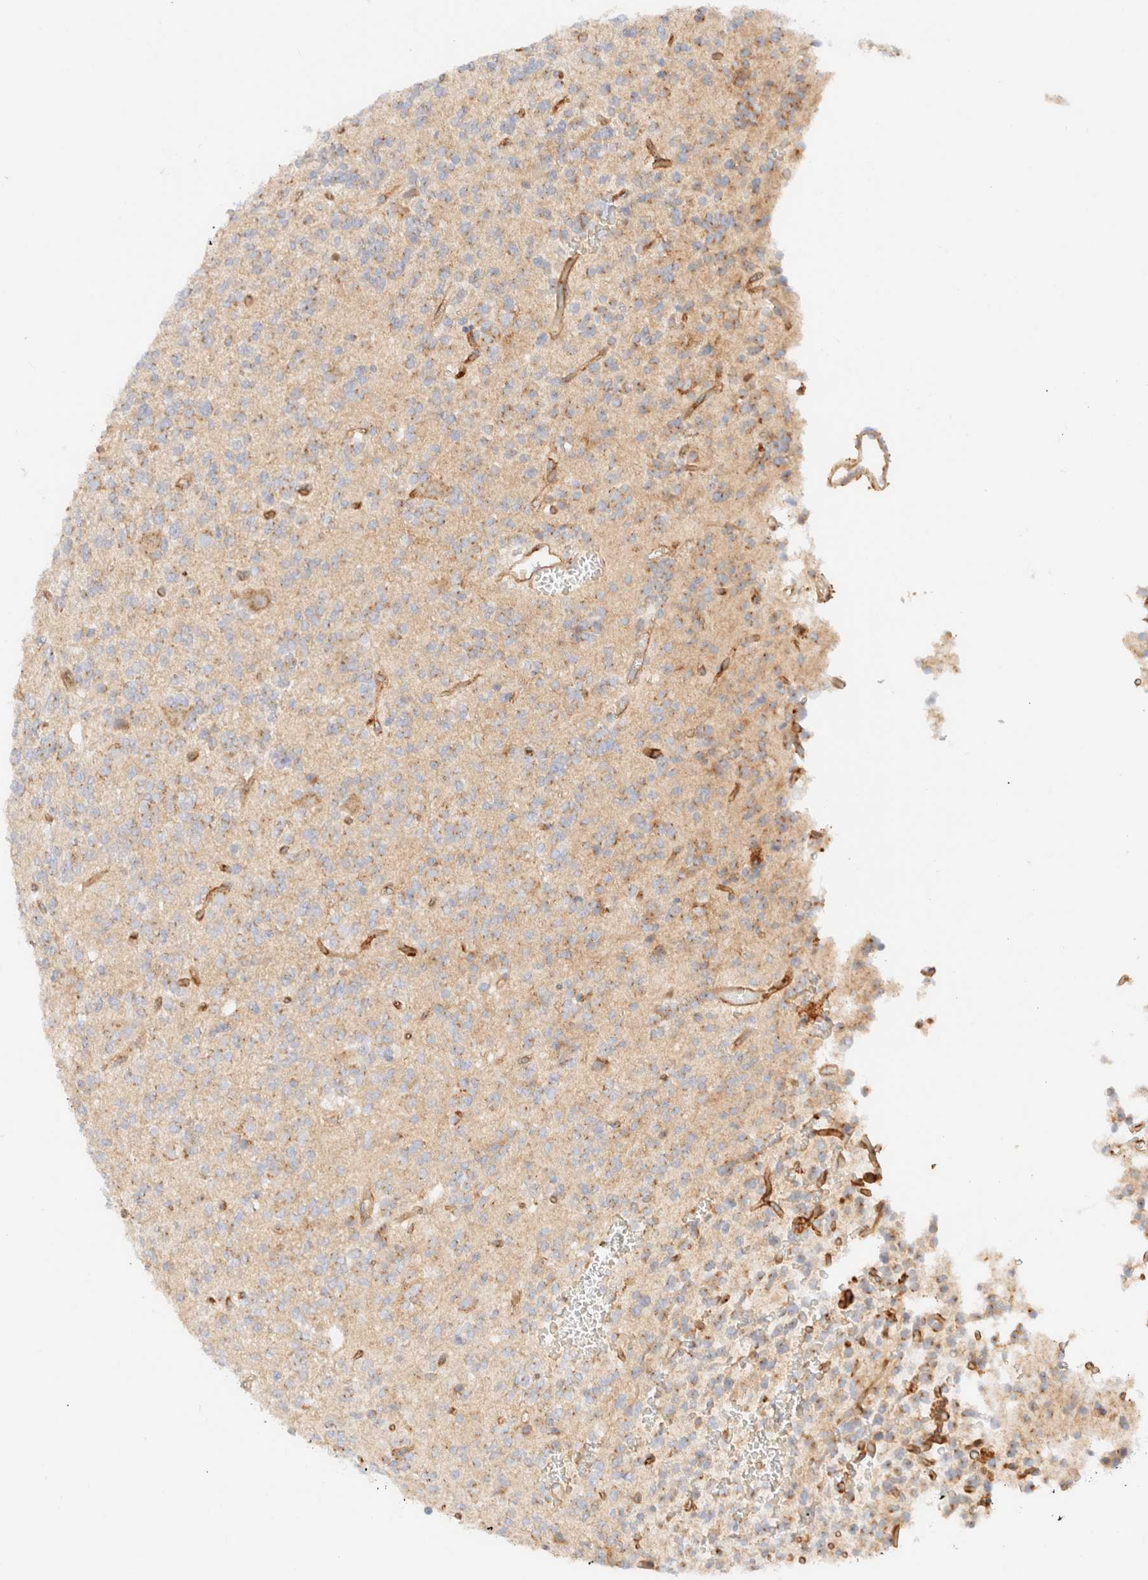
{"staining": {"intensity": "negative", "quantity": "none", "location": "none"}, "tissue": "glioma", "cell_type": "Tumor cells", "image_type": "cancer", "snomed": [{"axis": "morphology", "description": "Glioma, malignant, Low grade"}, {"axis": "topography", "description": "Brain"}], "caption": "A histopathology image of human glioma is negative for staining in tumor cells.", "gene": "MYO10", "patient": {"sex": "male", "age": 38}}